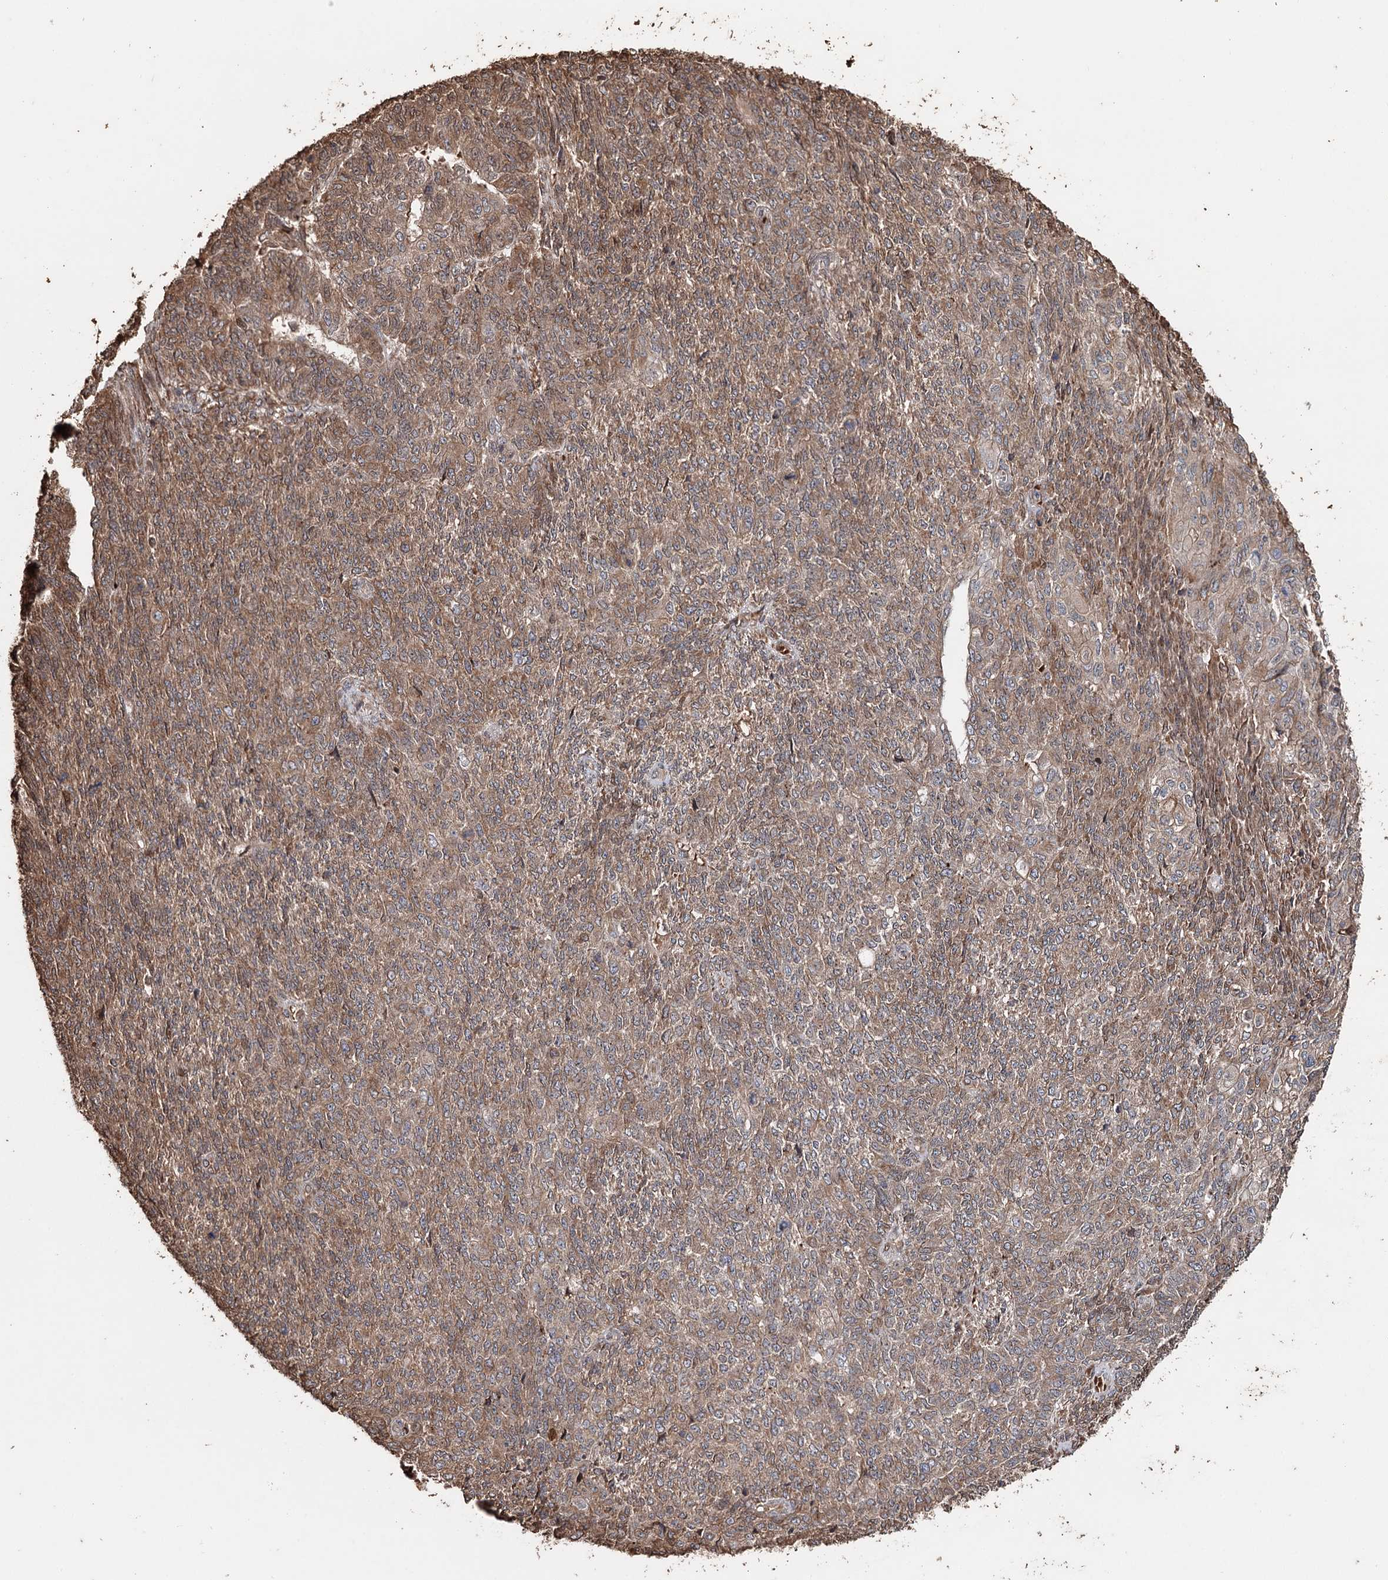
{"staining": {"intensity": "moderate", "quantity": ">75%", "location": "cytoplasmic/membranous"}, "tissue": "endometrial cancer", "cell_type": "Tumor cells", "image_type": "cancer", "snomed": [{"axis": "morphology", "description": "Adenocarcinoma, NOS"}, {"axis": "topography", "description": "Endometrium"}], "caption": "Tumor cells display medium levels of moderate cytoplasmic/membranous expression in approximately >75% of cells in endometrial cancer (adenocarcinoma).", "gene": "SYVN1", "patient": {"sex": "female", "age": 32}}